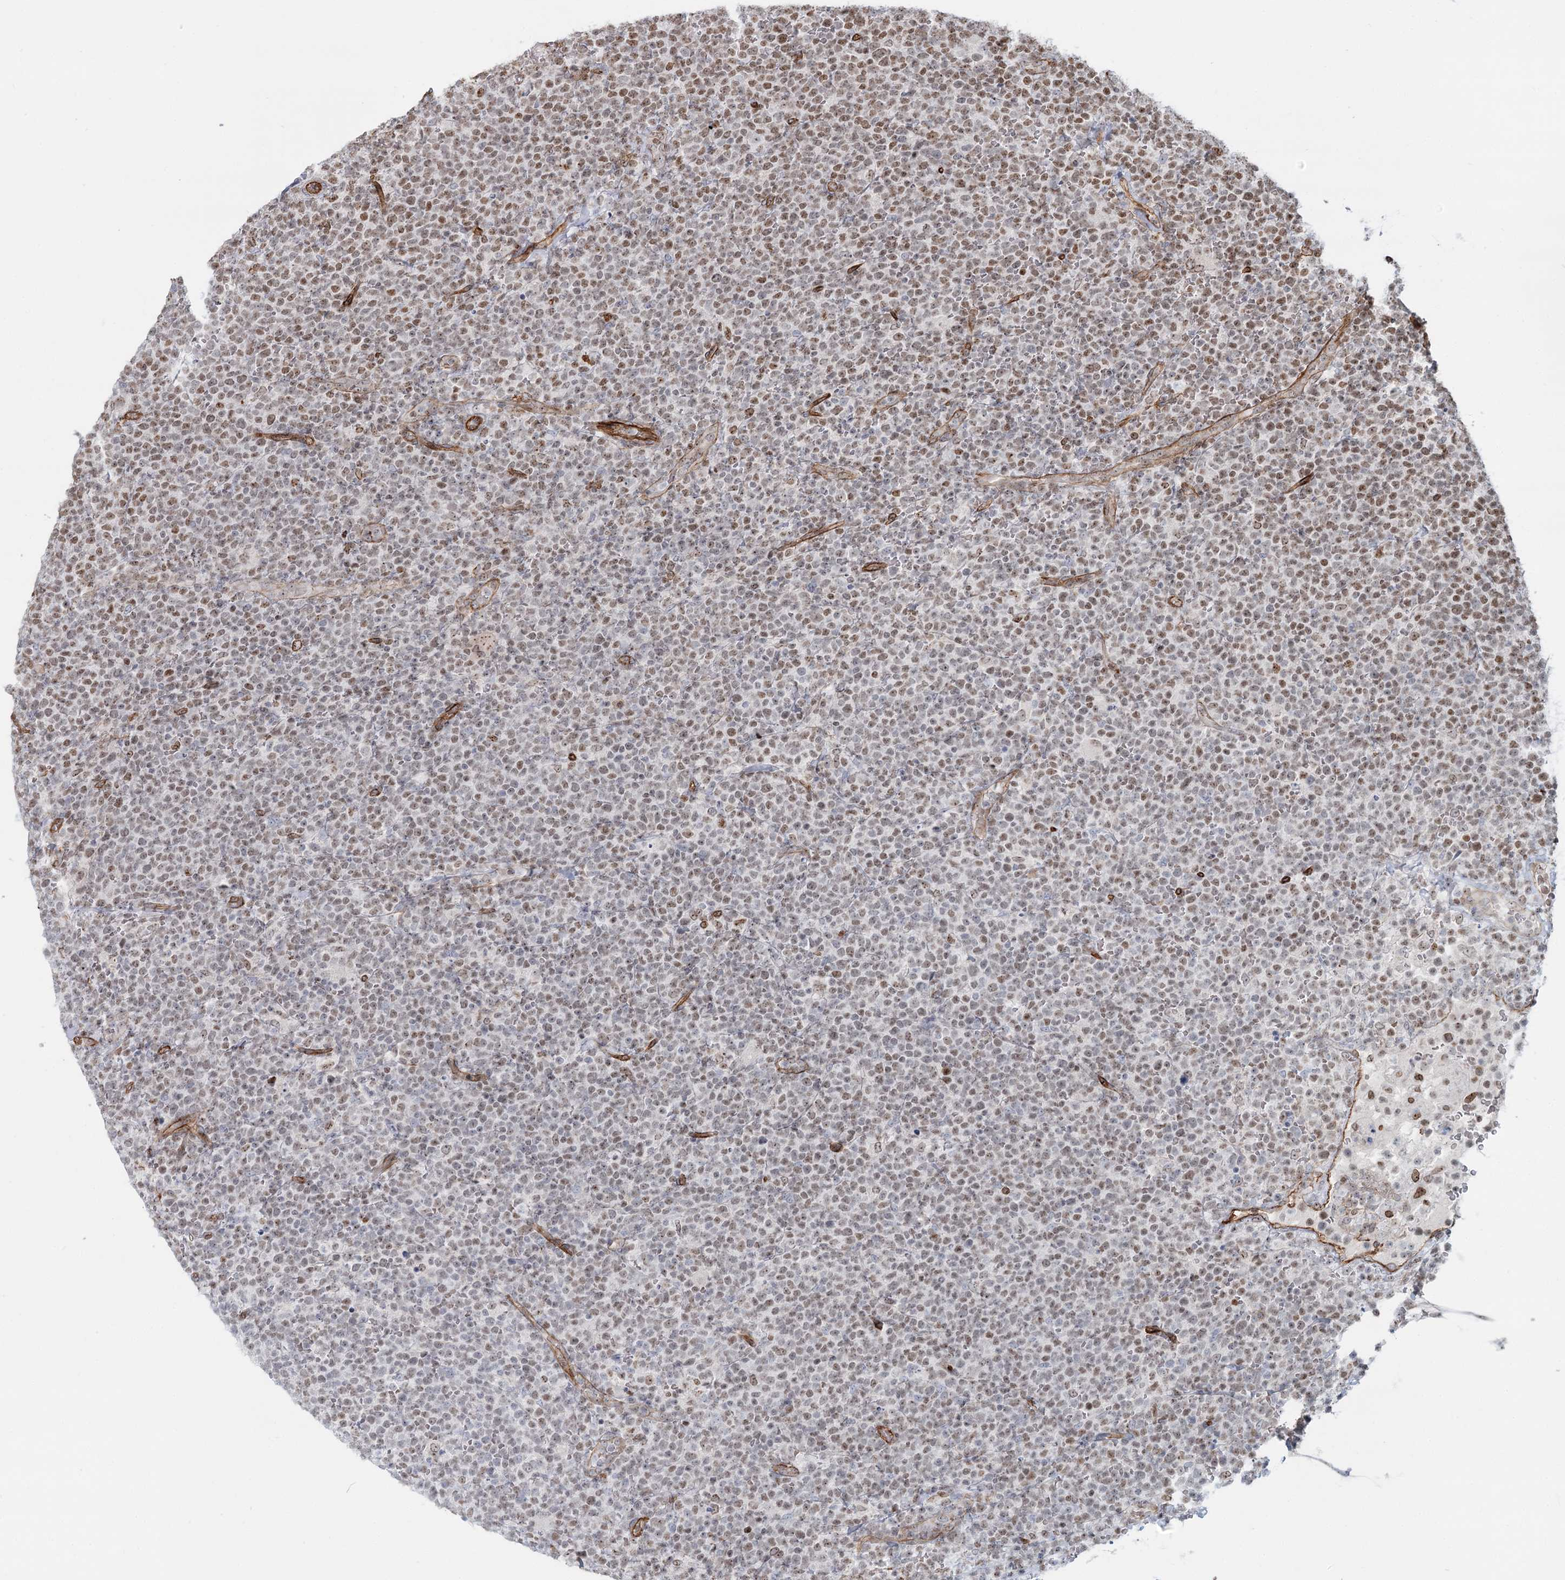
{"staining": {"intensity": "moderate", "quantity": ">75%", "location": "nuclear"}, "tissue": "lymphoma", "cell_type": "Tumor cells", "image_type": "cancer", "snomed": [{"axis": "morphology", "description": "Malignant lymphoma, non-Hodgkin's type, High grade"}, {"axis": "topography", "description": "Lymph node"}], "caption": "IHC of malignant lymphoma, non-Hodgkin's type (high-grade) demonstrates medium levels of moderate nuclear positivity in about >75% of tumor cells.", "gene": "ZFYVE28", "patient": {"sex": "male", "age": 61}}